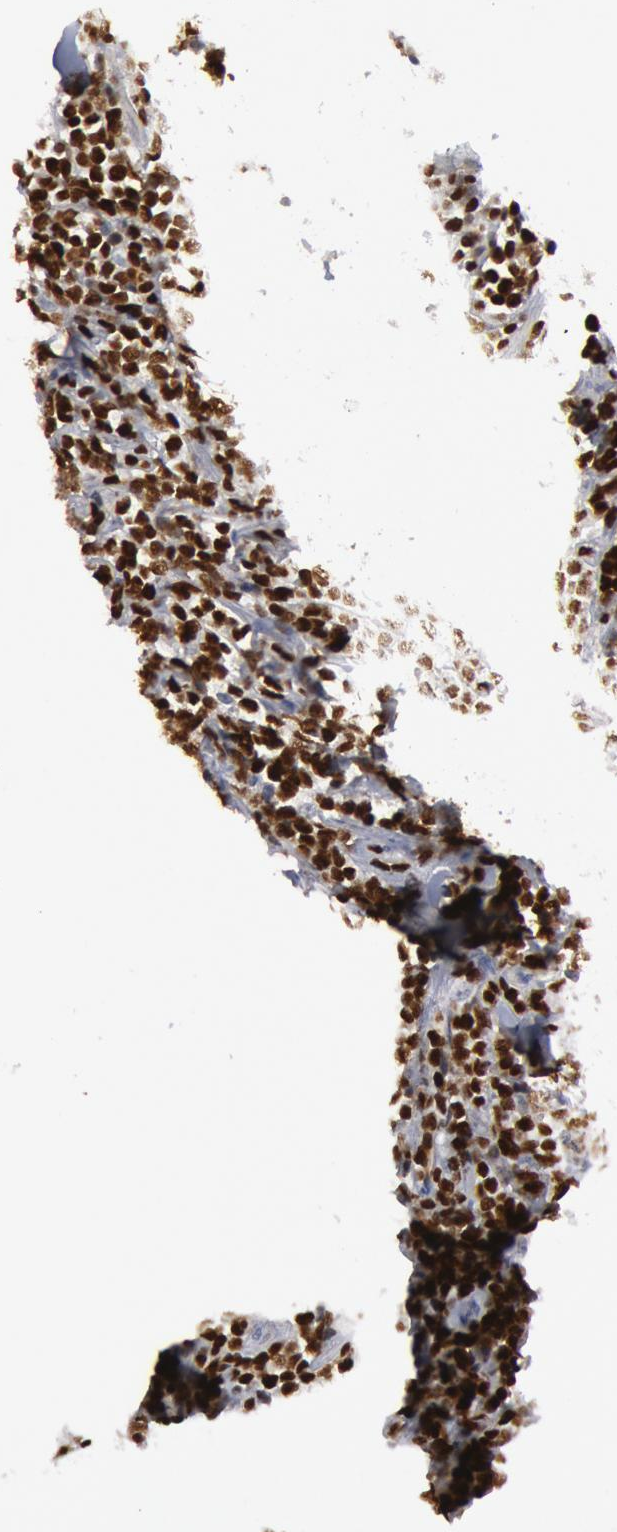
{"staining": {"intensity": "strong", "quantity": ">75%", "location": "nuclear"}, "tissue": "lymphoma", "cell_type": "Tumor cells", "image_type": "cancer", "snomed": [{"axis": "morphology", "description": "Malignant lymphoma, non-Hodgkin's type, High grade"}, {"axis": "topography", "description": "Small intestine"}, {"axis": "topography", "description": "Colon"}], "caption": "A high amount of strong nuclear expression is present in approximately >75% of tumor cells in lymphoma tissue.", "gene": "WDHD1", "patient": {"sex": "male", "age": 8}}